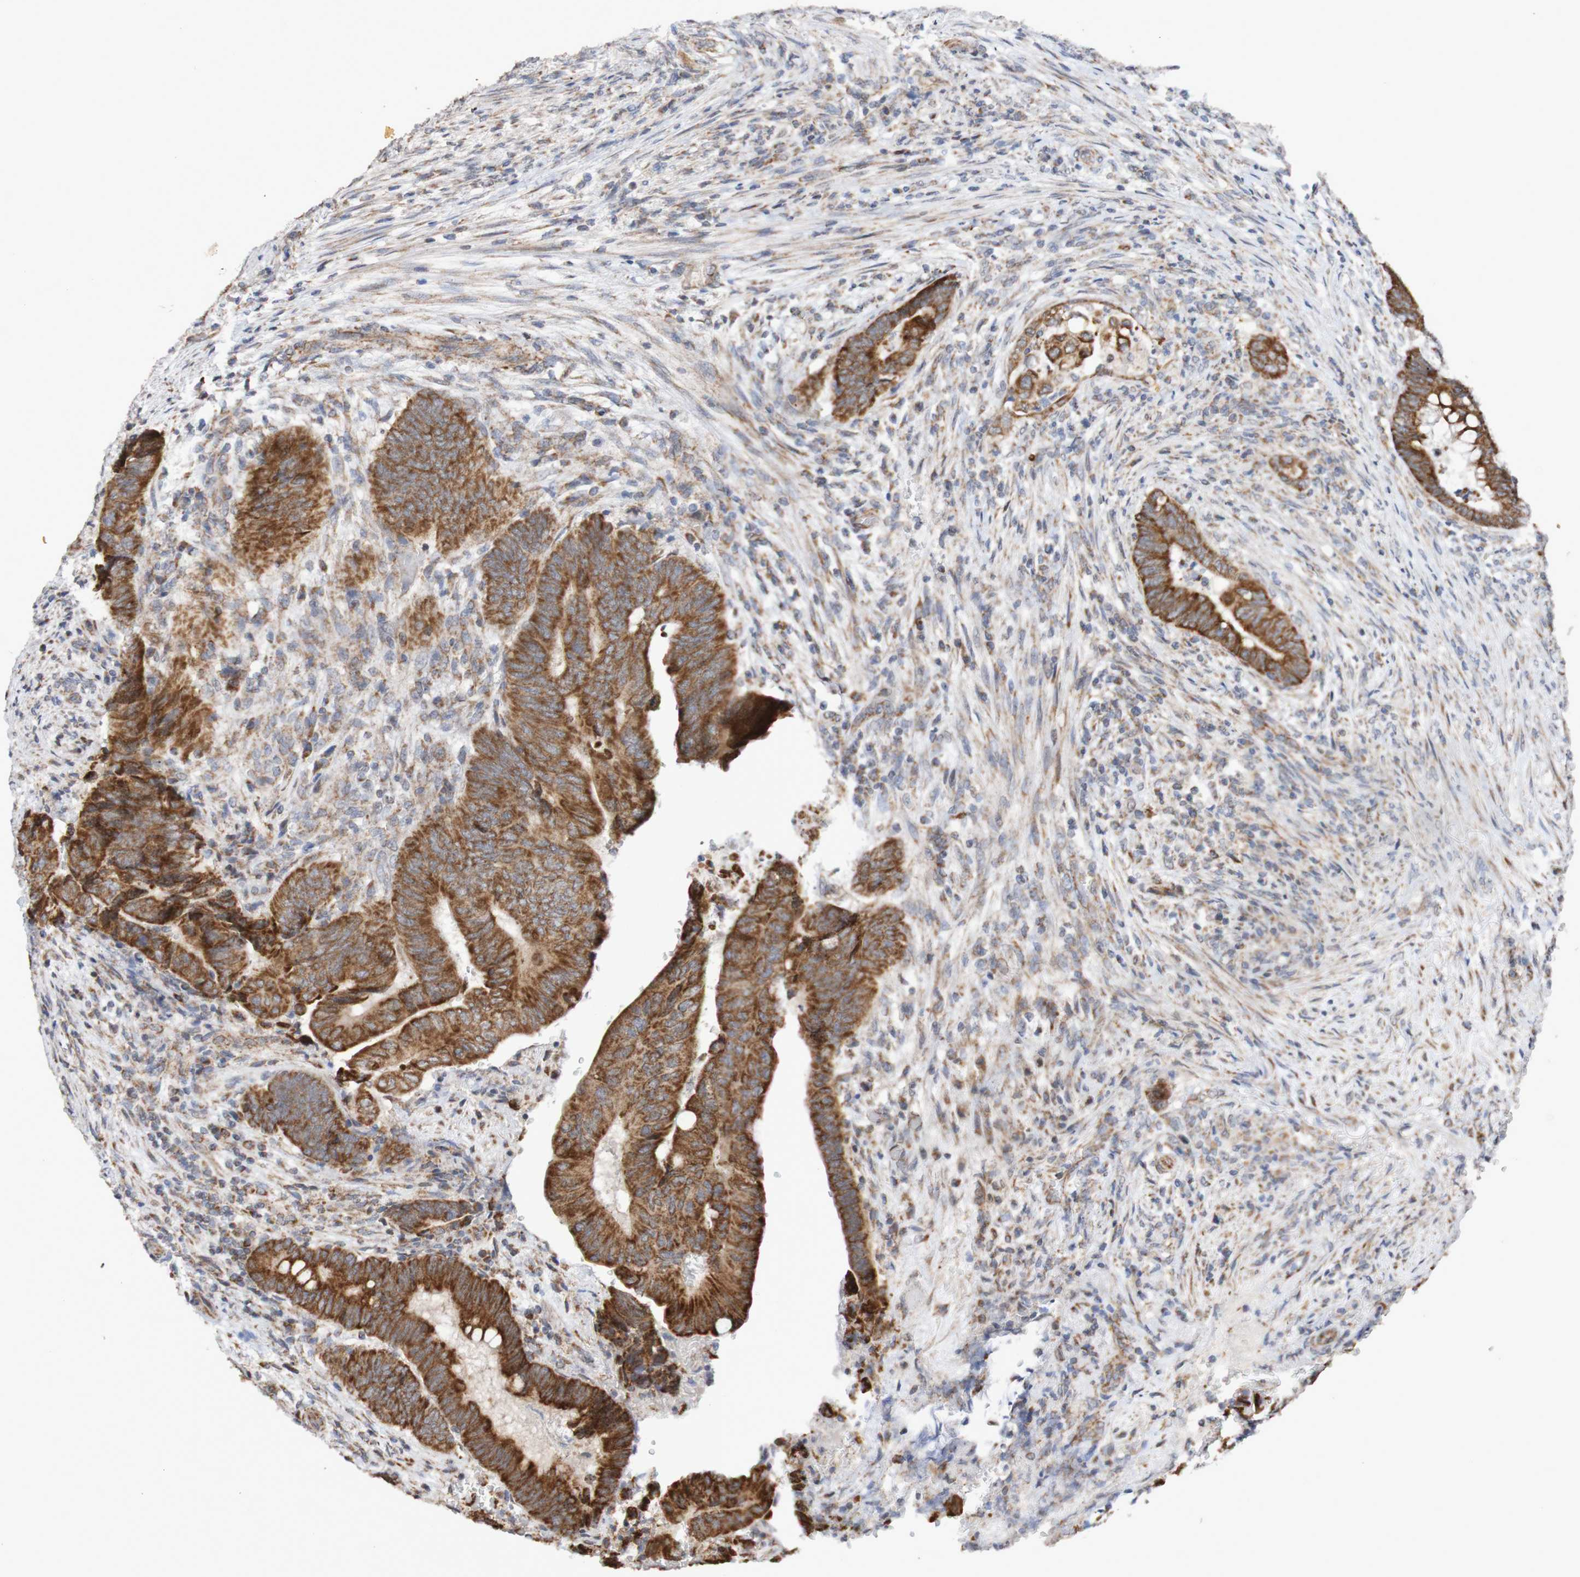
{"staining": {"intensity": "strong", "quantity": ">75%", "location": "cytoplasmic/membranous"}, "tissue": "colorectal cancer", "cell_type": "Tumor cells", "image_type": "cancer", "snomed": [{"axis": "morphology", "description": "Normal tissue, NOS"}, {"axis": "morphology", "description": "Adenocarcinoma, NOS"}, {"axis": "topography", "description": "Rectum"}, {"axis": "topography", "description": "Peripheral nerve tissue"}], "caption": "Adenocarcinoma (colorectal) stained for a protein exhibits strong cytoplasmic/membranous positivity in tumor cells.", "gene": "DVL1", "patient": {"sex": "male", "age": 92}}